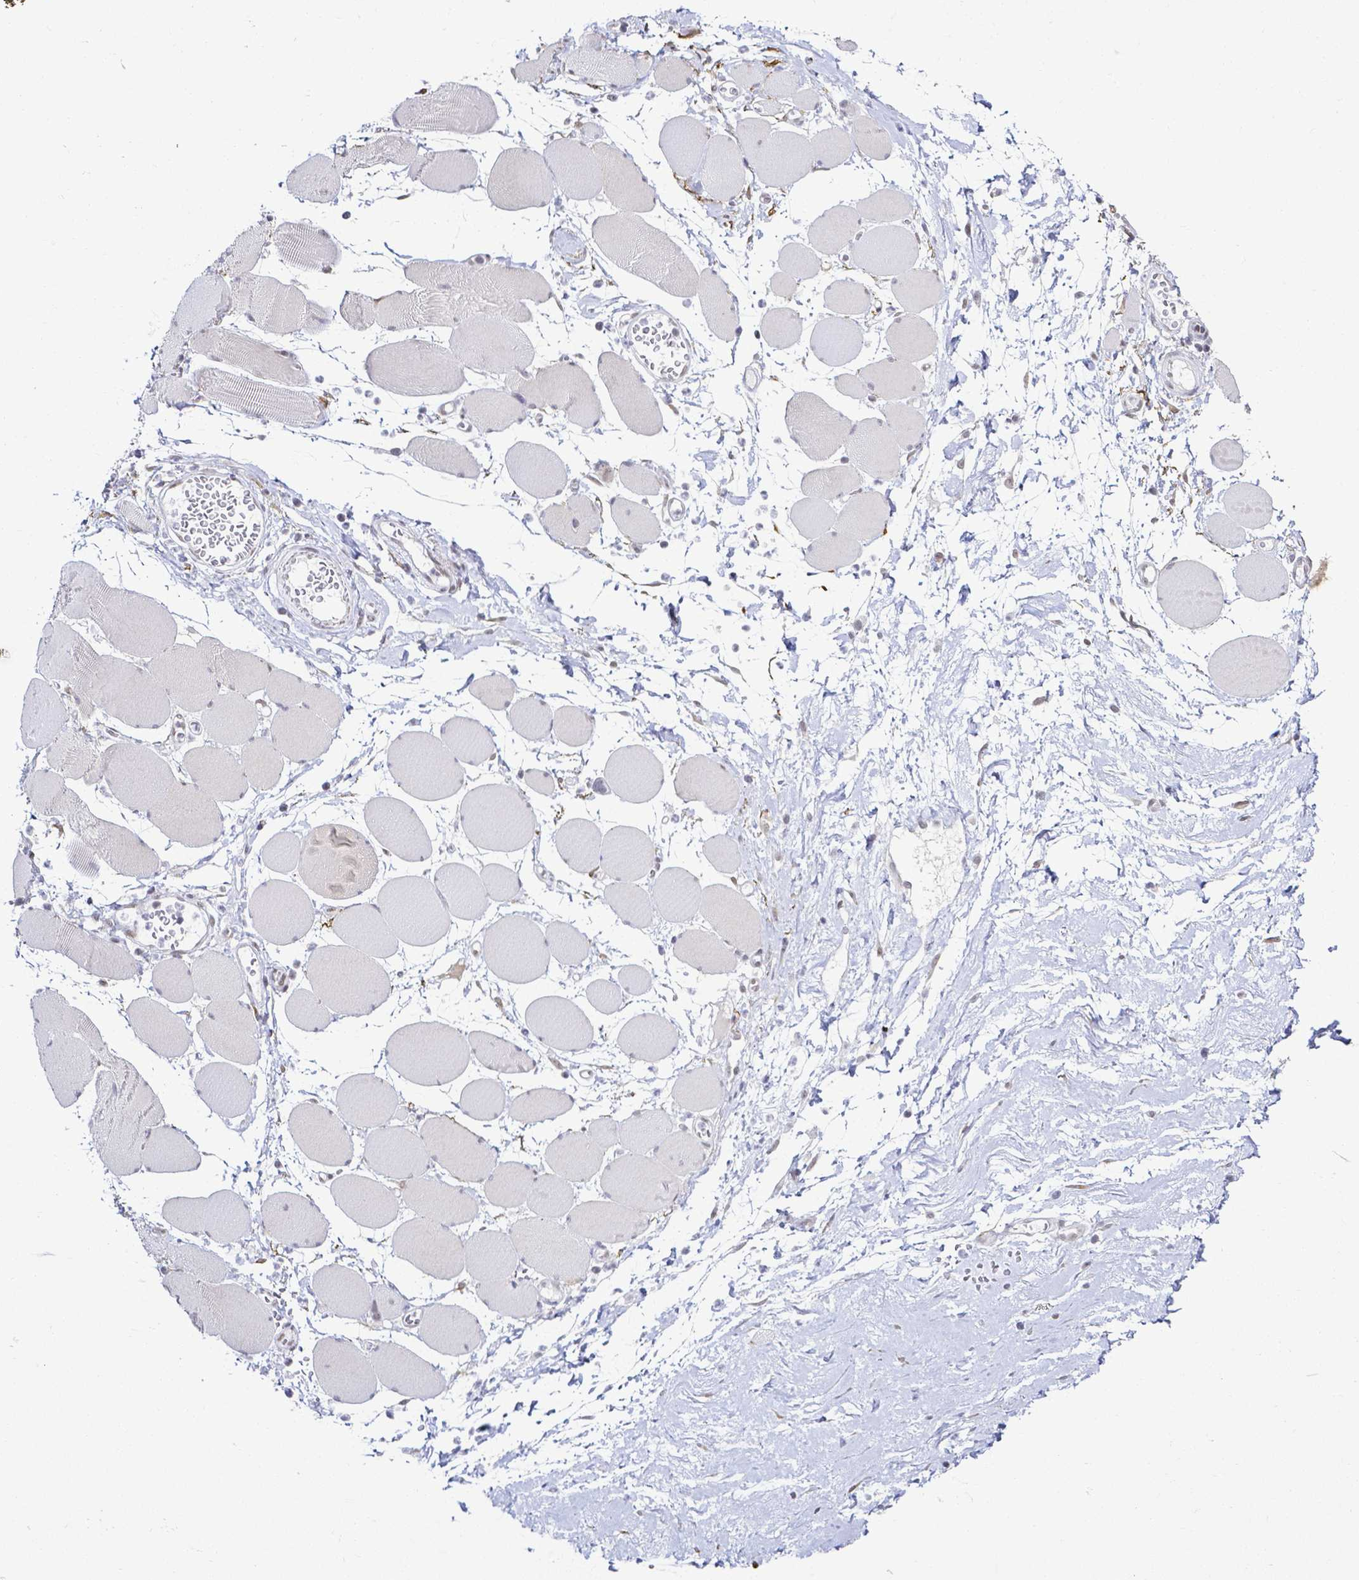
{"staining": {"intensity": "negative", "quantity": "none", "location": "none"}, "tissue": "skeletal muscle", "cell_type": "Myocytes", "image_type": "normal", "snomed": [{"axis": "morphology", "description": "Normal tissue, NOS"}, {"axis": "topography", "description": "Skeletal muscle"}], "caption": "There is no significant expression in myocytes of skeletal muscle. (Immunohistochemistry (ihc), brightfield microscopy, high magnification).", "gene": "FAM83G", "patient": {"sex": "female", "age": 75}}